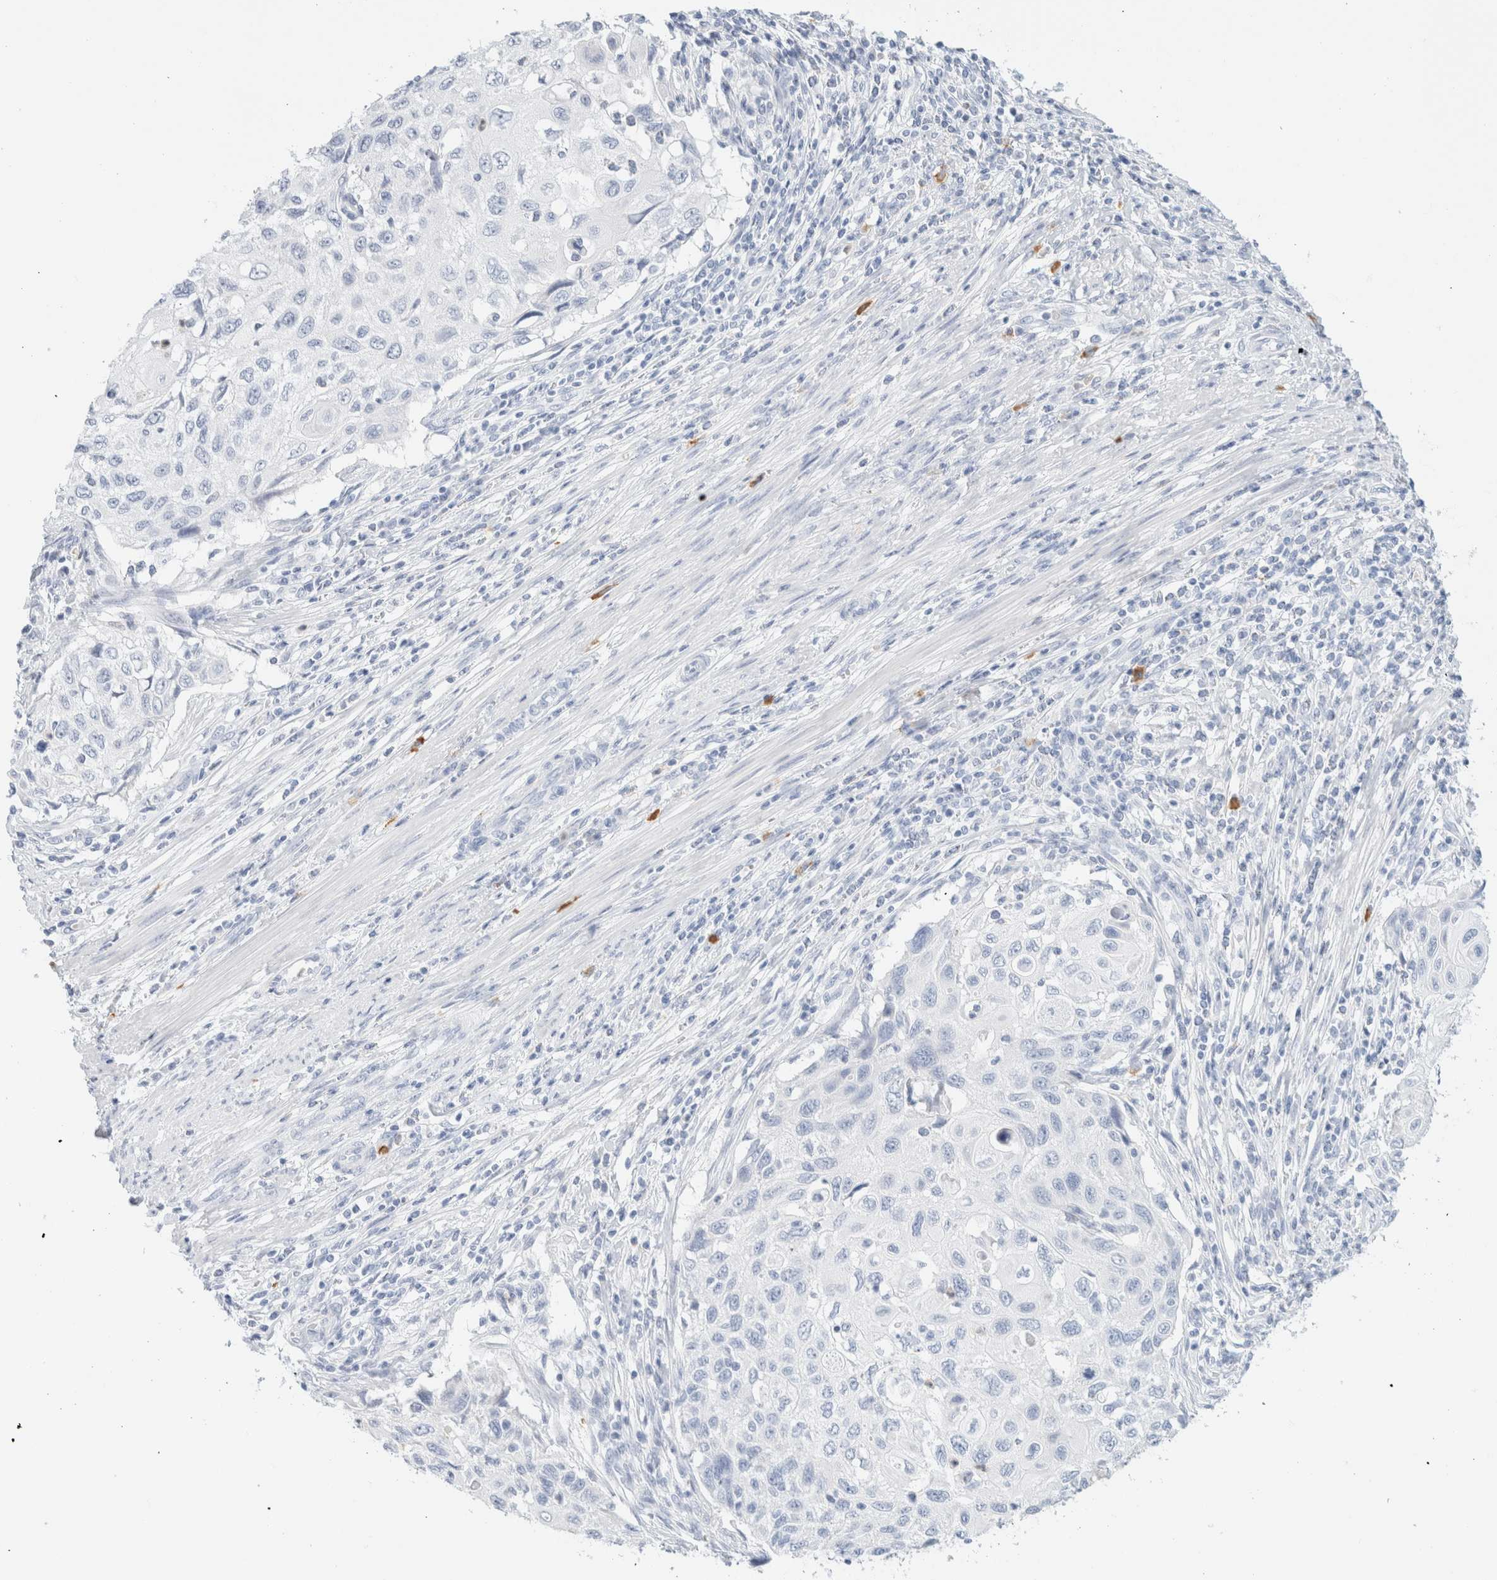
{"staining": {"intensity": "negative", "quantity": "none", "location": "none"}, "tissue": "cervical cancer", "cell_type": "Tumor cells", "image_type": "cancer", "snomed": [{"axis": "morphology", "description": "Squamous cell carcinoma, NOS"}, {"axis": "topography", "description": "Cervix"}], "caption": "There is no significant positivity in tumor cells of cervical squamous cell carcinoma.", "gene": "ARG1", "patient": {"sex": "female", "age": 70}}